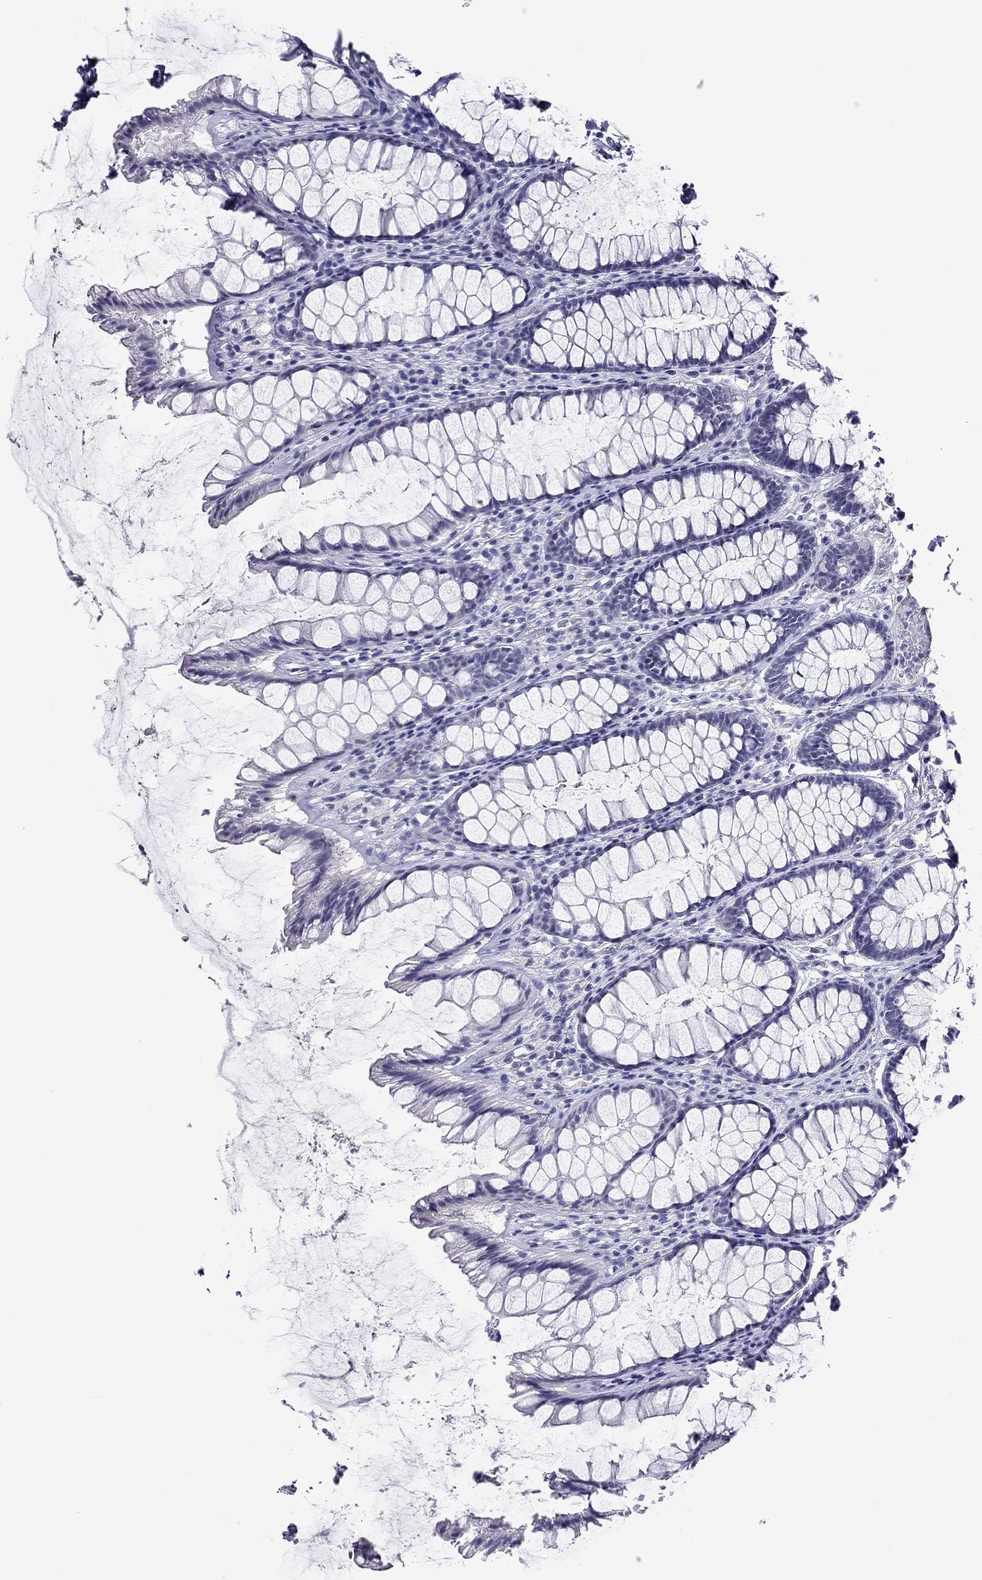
{"staining": {"intensity": "negative", "quantity": "none", "location": "none"}, "tissue": "rectum", "cell_type": "Glandular cells", "image_type": "normal", "snomed": [{"axis": "morphology", "description": "Normal tissue, NOS"}, {"axis": "topography", "description": "Rectum"}], "caption": "There is no significant positivity in glandular cells of rectum. (DAB IHC, high magnification).", "gene": "MYMX", "patient": {"sex": "male", "age": 72}}